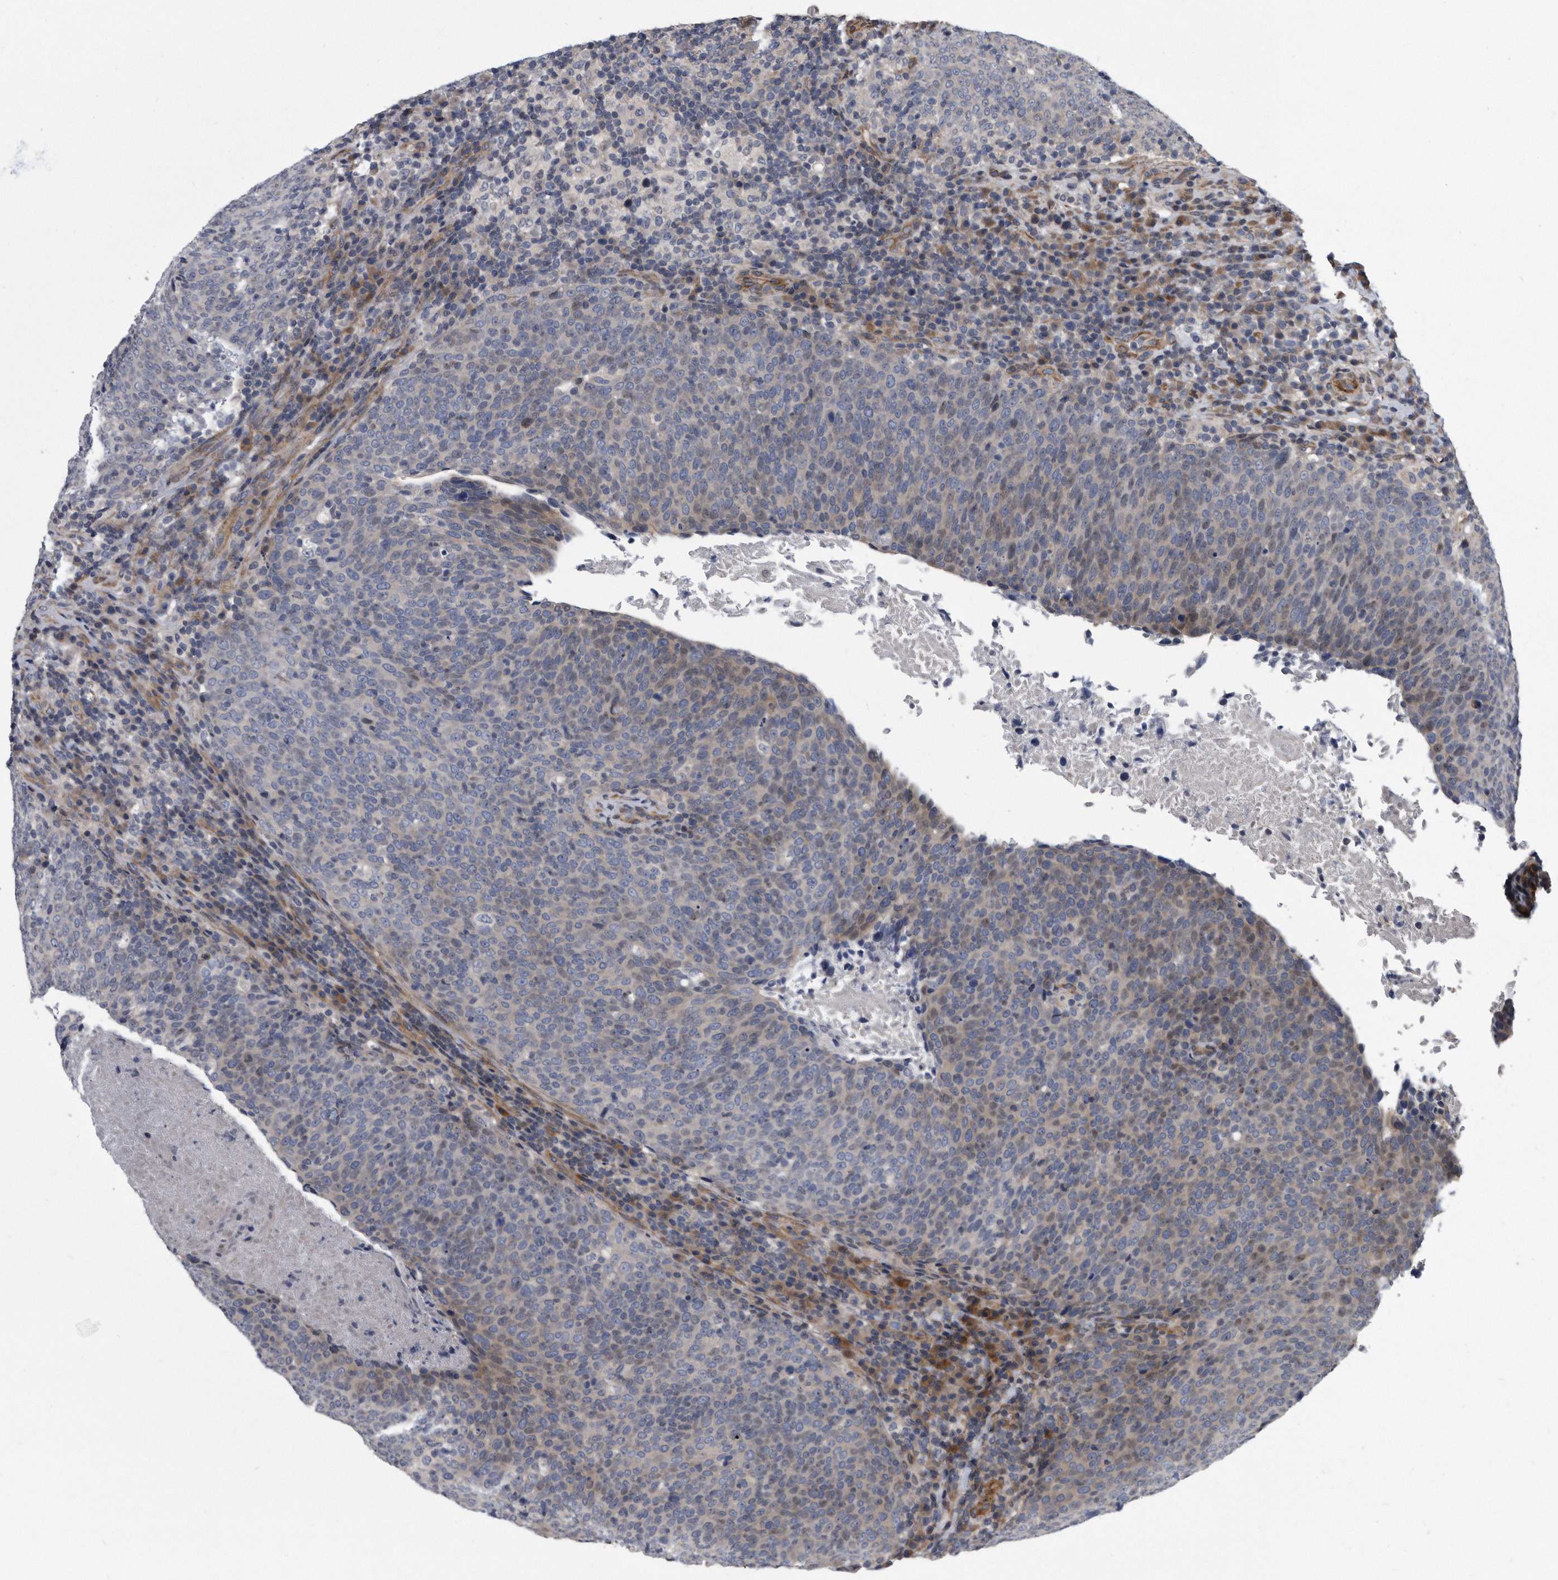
{"staining": {"intensity": "negative", "quantity": "none", "location": "none"}, "tissue": "head and neck cancer", "cell_type": "Tumor cells", "image_type": "cancer", "snomed": [{"axis": "morphology", "description": "Squamous cell carcinoma, NOS"}, {"axis": "morphology", "description": "Squamous cell carcinoma, metastatic, NOS"}, {"axis": "topography", "description": "Lymph node"}, {"axis": "topography", "description": "Head-Neck"}], "caption": "Tumor cells show no significant expression in head and neck cancer.", "gene": "ARMCX1", "patient": {"sex": "male", "age": 62}}